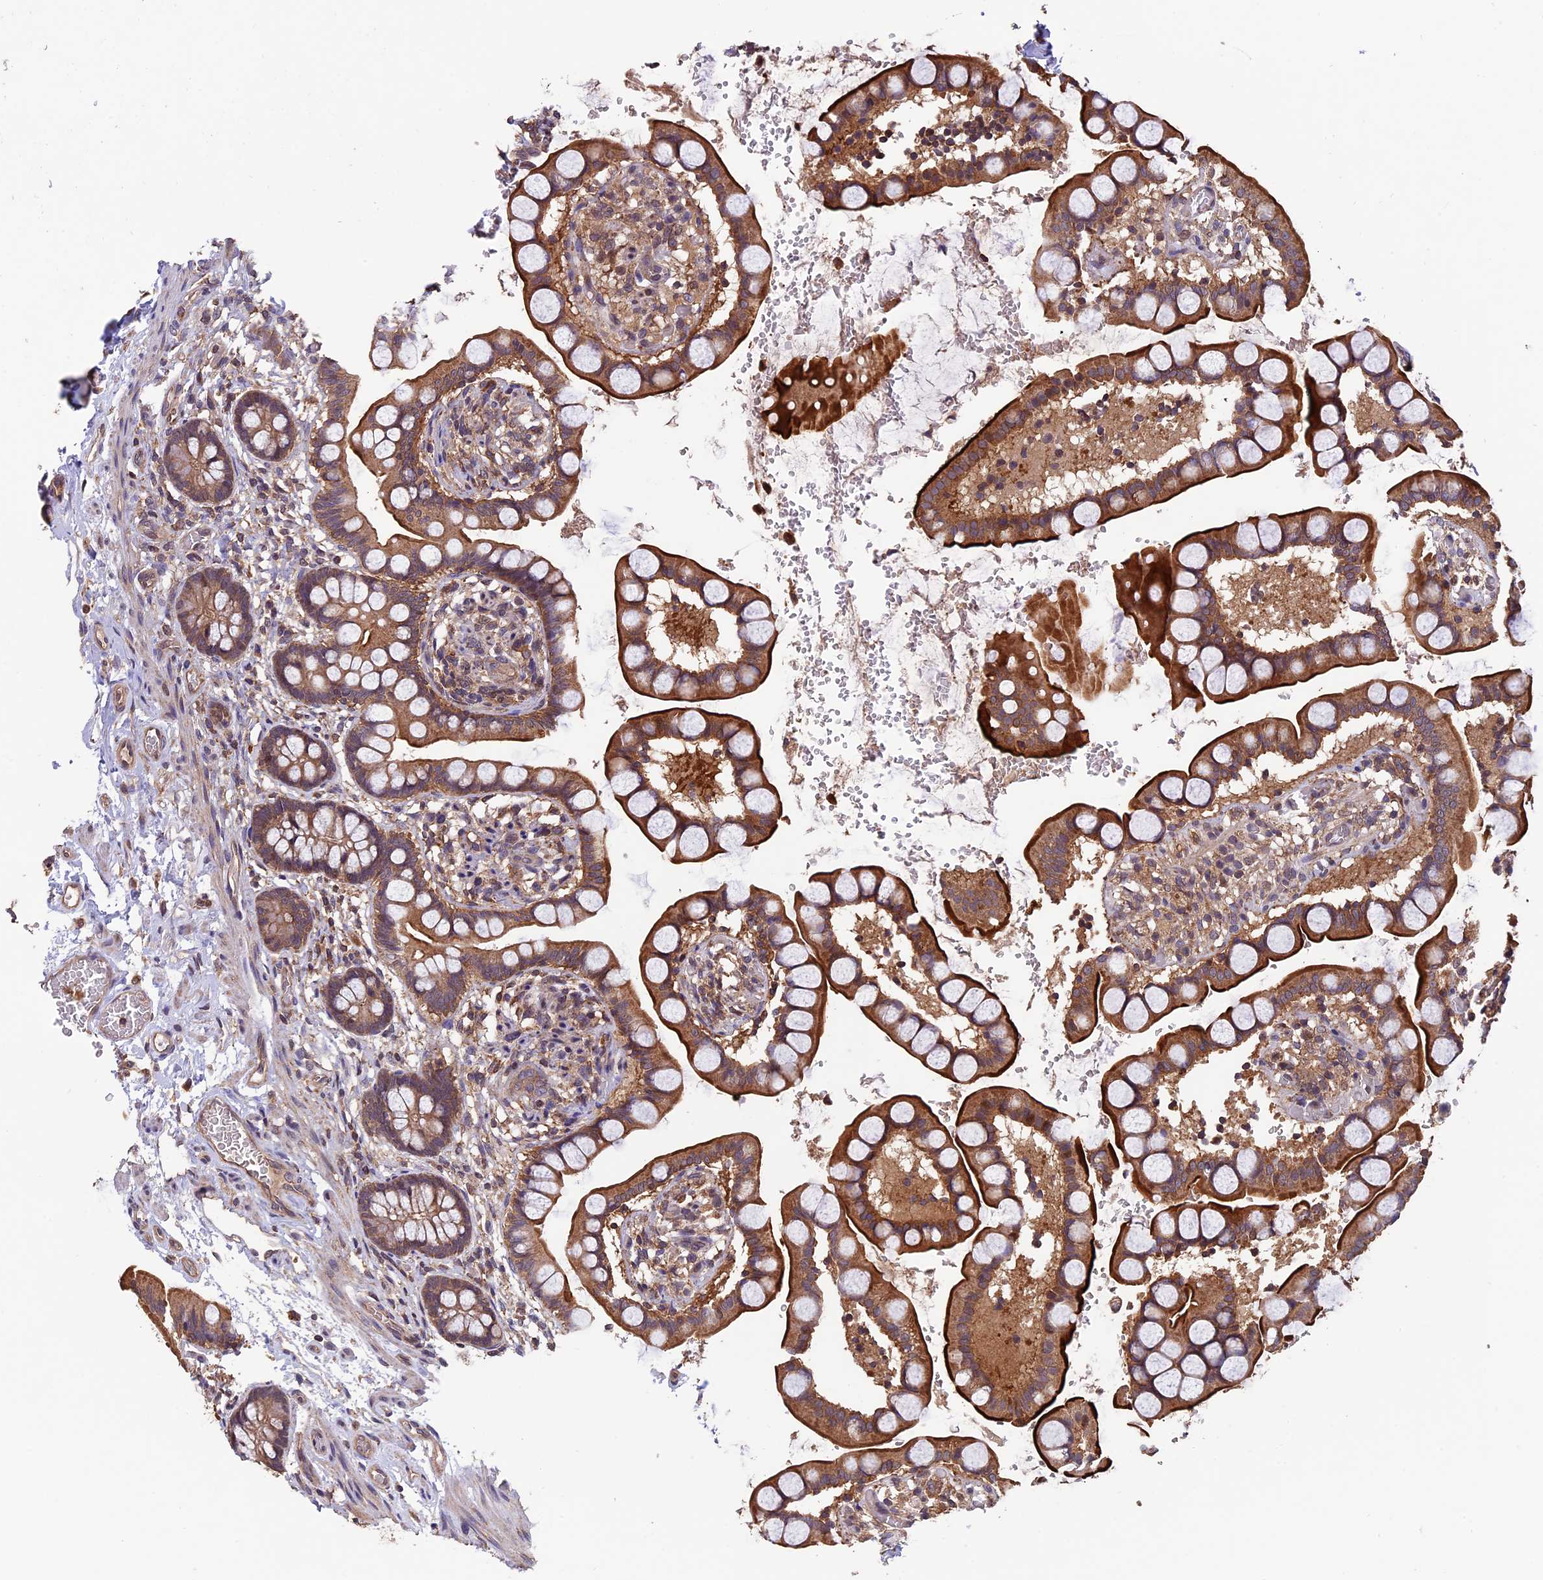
{"staining": {"intensity": "strong", "quantity": ">75%", "location": "cytoplasmic/membranous"}, "tissue": "small intestine", "cell_type": "Glandular cells", "image_type": "normal", "snomed": [{"axis": "morphology", "description": "Normal tissue, NOS"}, {"axis": "topography", "description": "Small intestine"}], "caption": "DAB immunohistochemical staining of benign small intestine reveals strong cytoplasmic/membranous protein staining in approximately >75% of glandular cells.", "gene": "PKD2L2", "patient": {"sex": "male", "age": 52}}